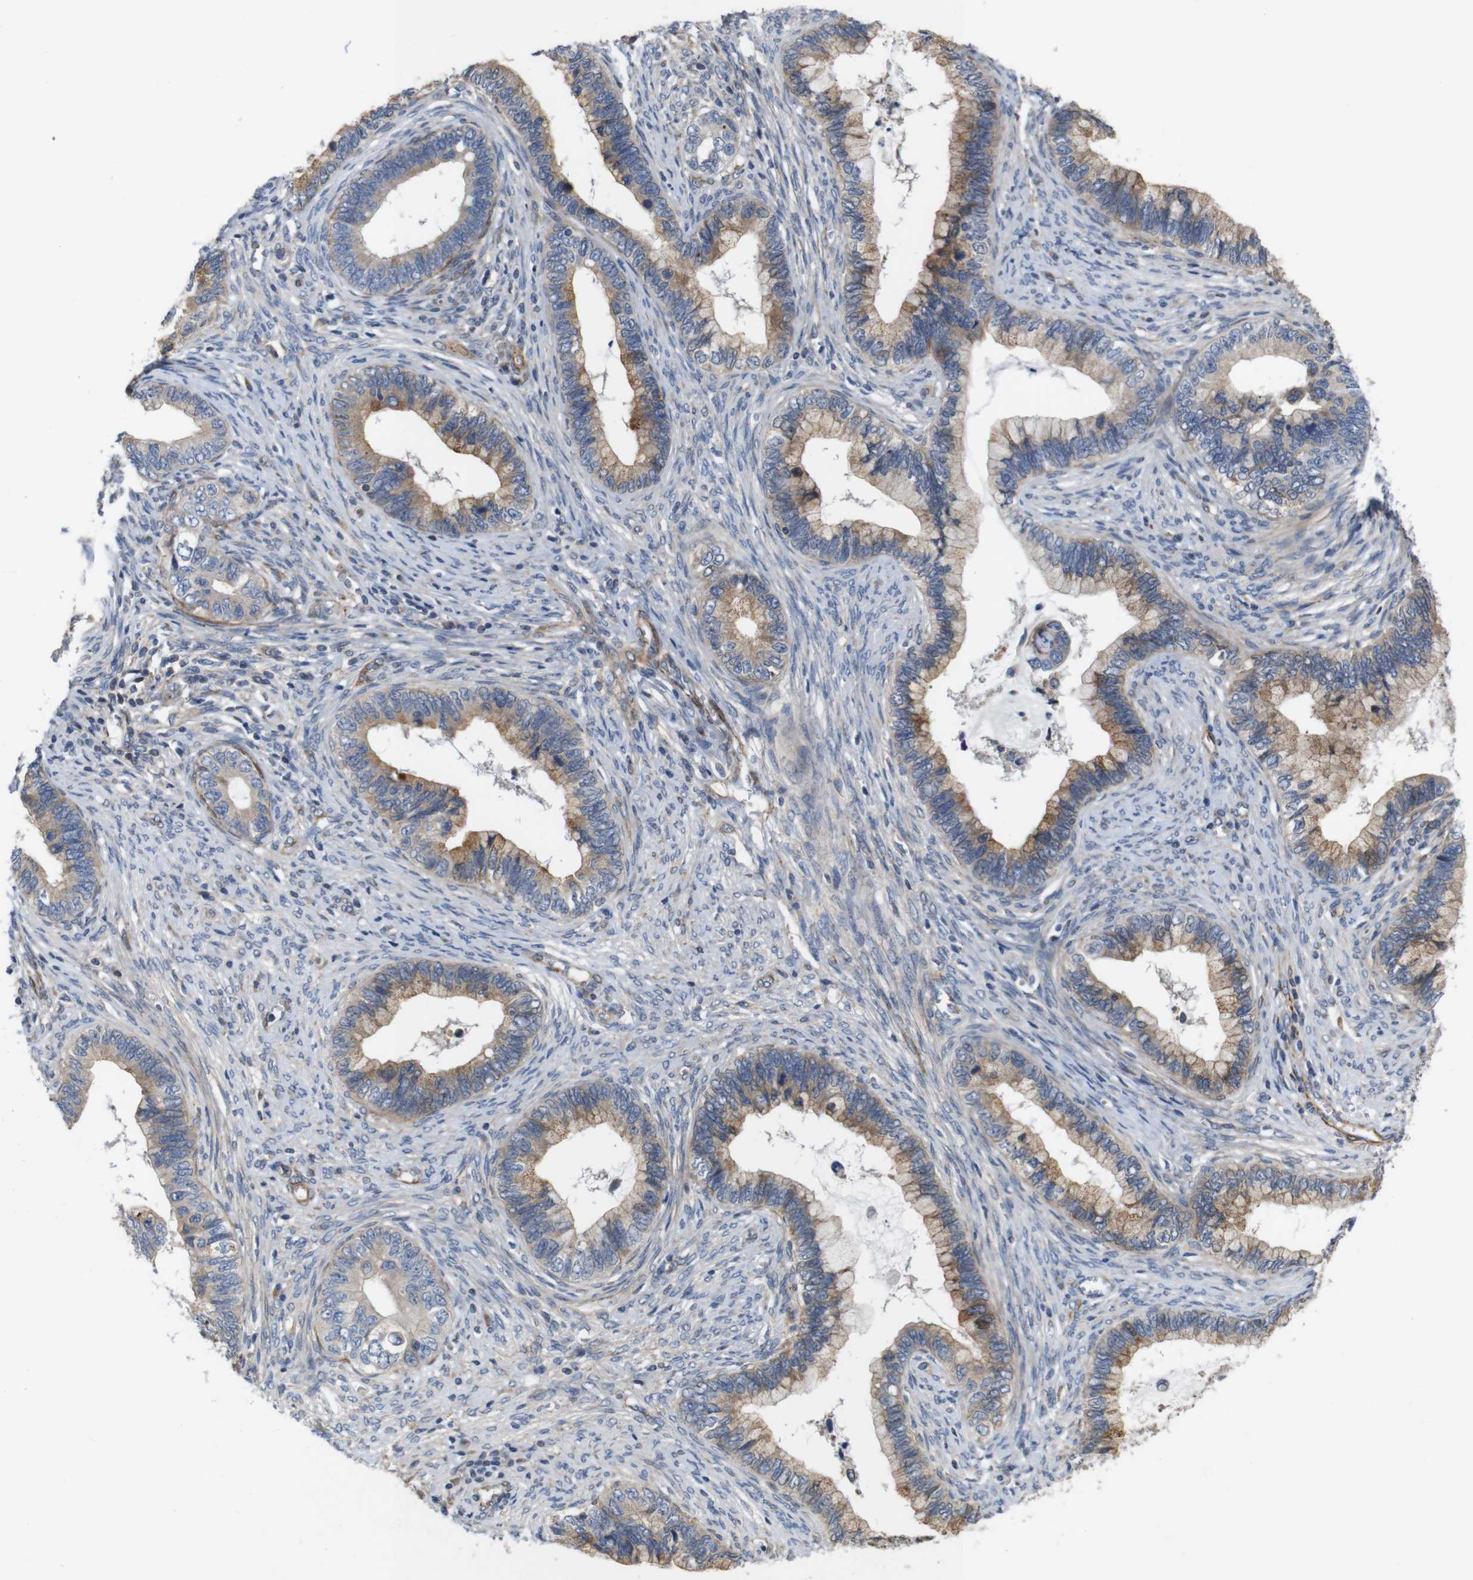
{"staining": {"intensity": "weak", "quantity": ">75%", "location": "cytoplasmic/membranous"}, "tissue": "cervical cancer", "cell_type": "Tumor cells", "image_type": "cancer", "snomed": [{"axis": "morphology", "description": "Adenocarcinoma, NOS"}, {"axis": "topography", "description": "Cervix"}], "caption": "Immunohistochemical staining of cervical cancer shows weak cytoplasmic/membranous protein staining in approximately >75% of tumor cells.", "gene": "GGT7", "patient": {"sex": "female", "age": 44}}